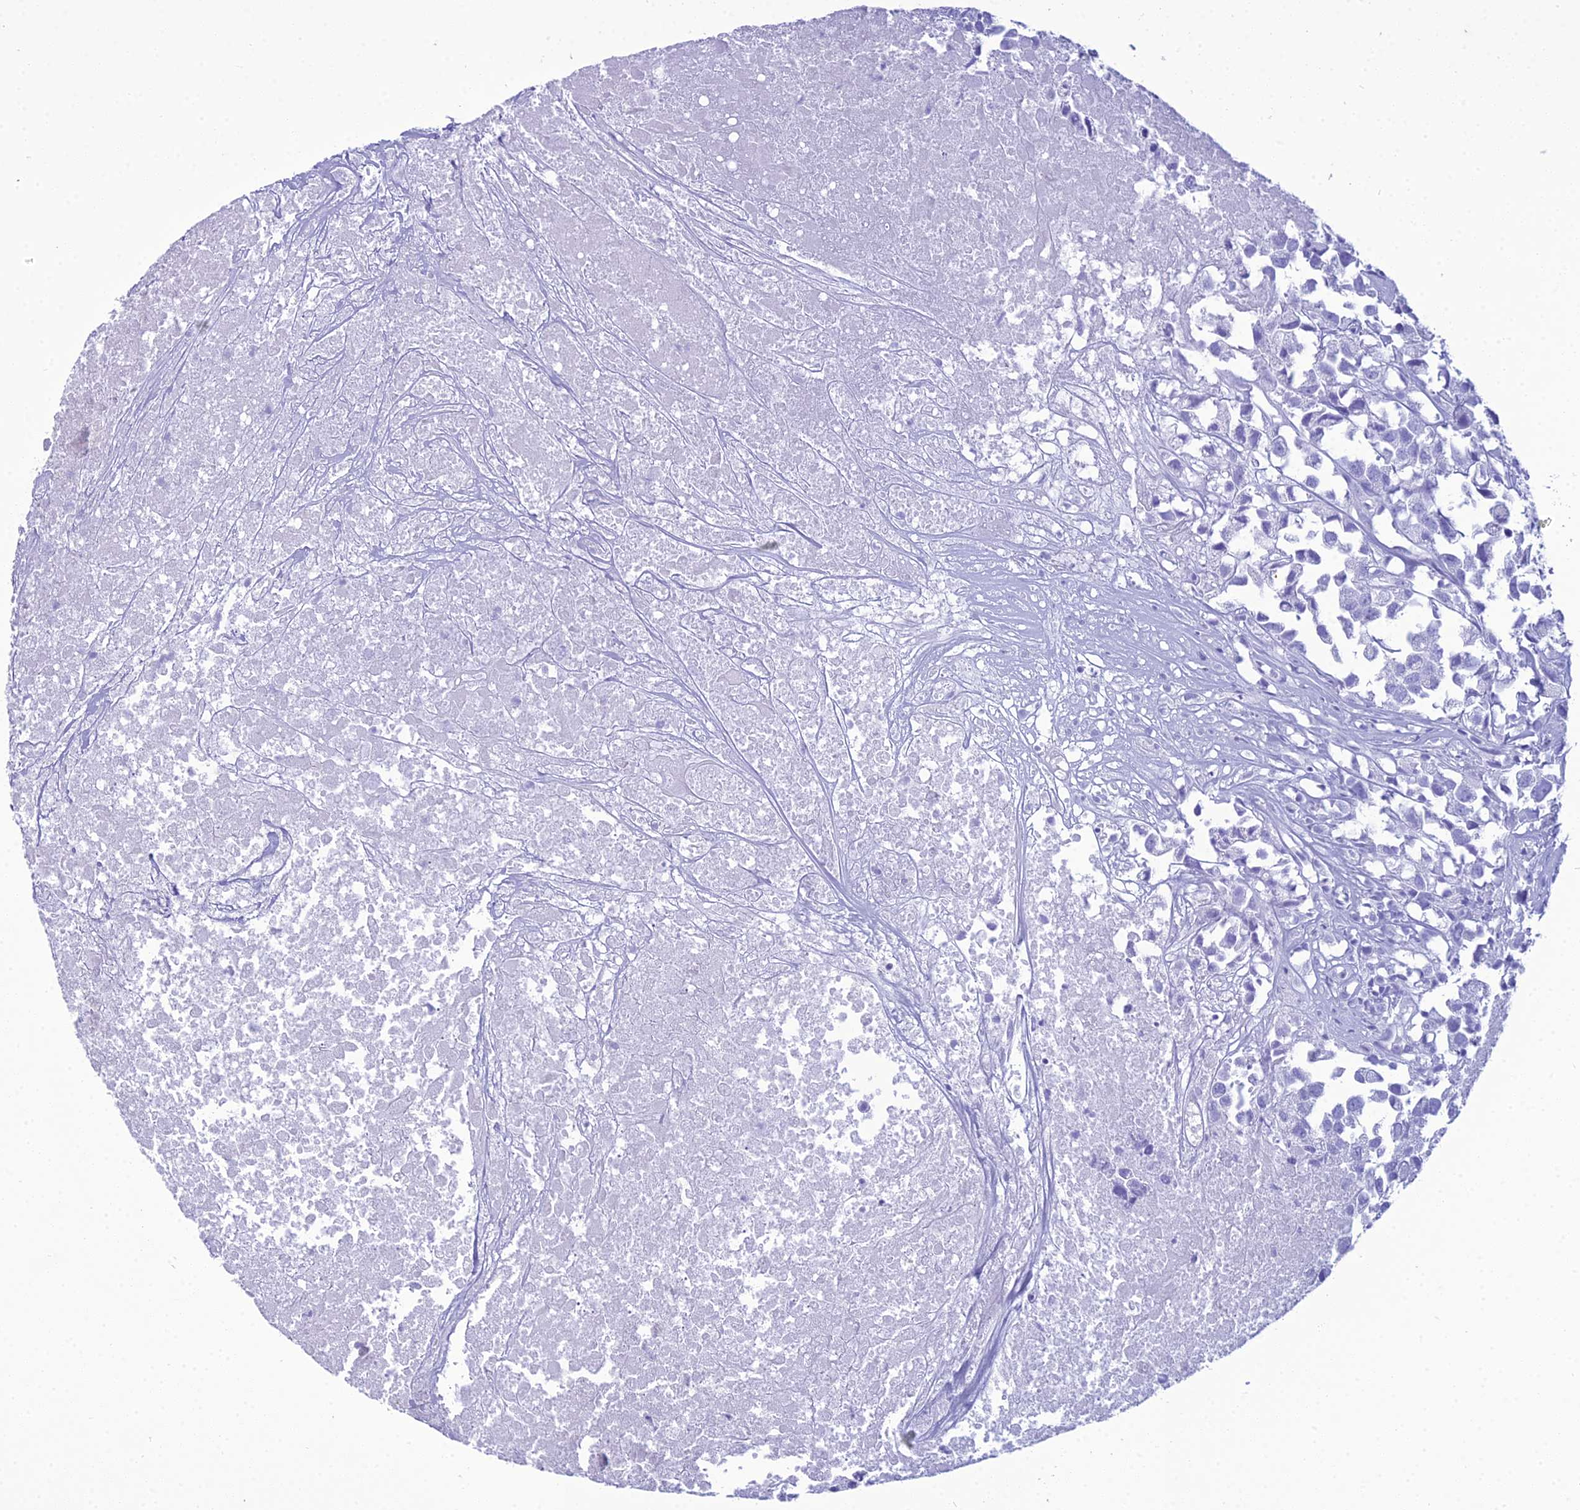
{"staining": {"intensity": "negative", "quantity": "none", "location": "none"}, "tissue": "urothelial cancer", "cell_type": "Tumor cells", "image_type": "cancer", "snomed": [{"axis": "morphology", "description": "Urothelial carcinoma, High grade"}, {"axis": "topography", "description": "Urinary bladder"}], "caption": "Immunohistochemical staining of urothelial cancer exhibits no significant positivity in tumor cells.", "gene": "ZNF442", "patient": {"sex": "female", "age": 75}}